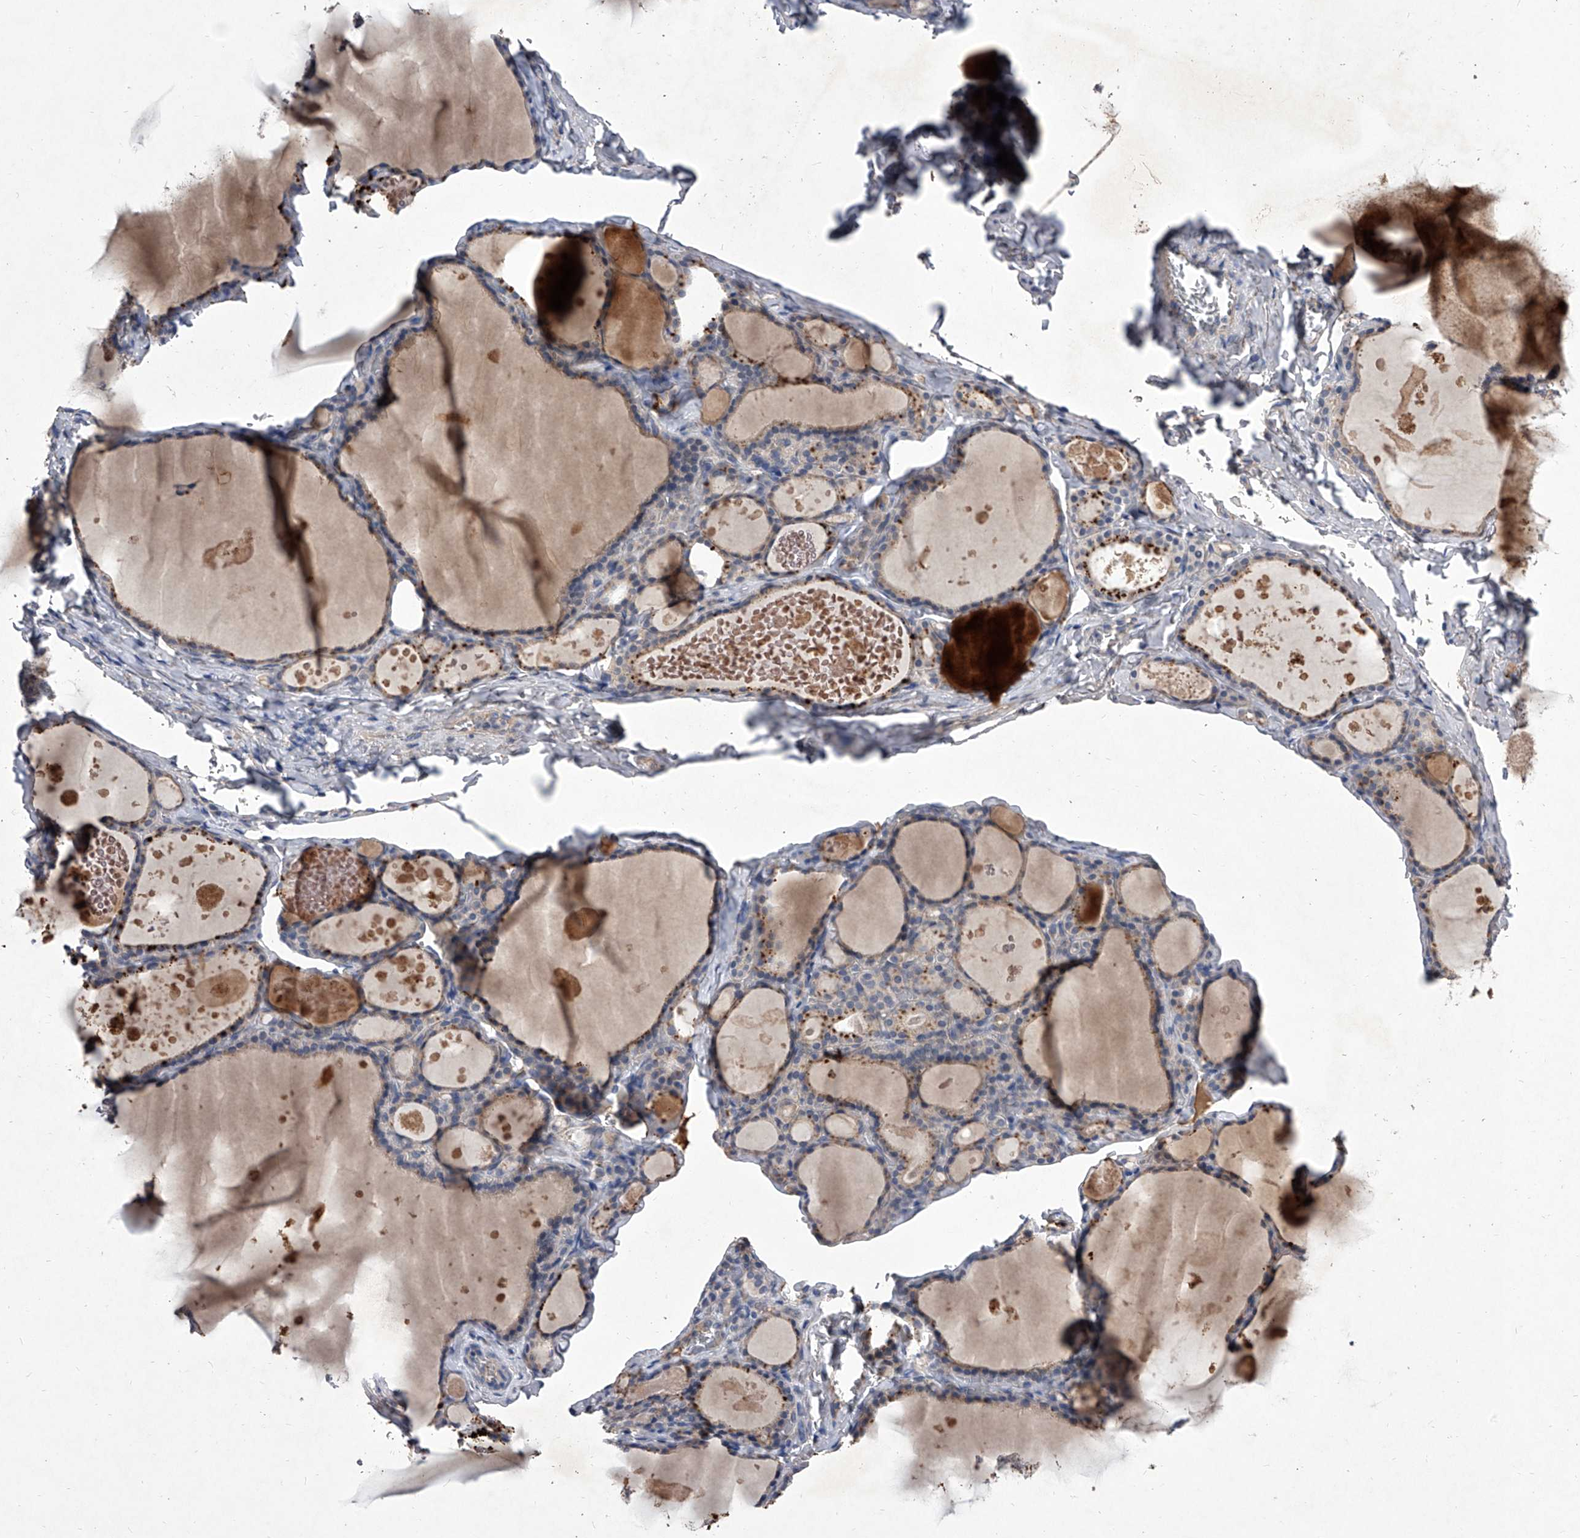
{"staining": {"intensity": "moderate", "quantity": "25%-75%", "location": "cytoplasmic/membranous"}, "tissue": "thyroid gland", "cell_type": "Glandular cells", "image_type": "normal", "snomed": [{"axis": "morphology", "description": "Normal tissue, NOS"}, {"axis": "topography", "description": "Thyroid gland"}], "caption": "High-power microscopy captured an IHC histopathology image of benign thyroid gland, revealing moderate cytoplasmic/membranous expression in about 25%-75% of glandular cells. The staining was performed using DAB to visualize the protein expression in brown, while the nuclei were stained in blue with hematoxylin (Magnification: 20x).", "gene": "C5", "patient": {"sex": "male", "age": 56}}